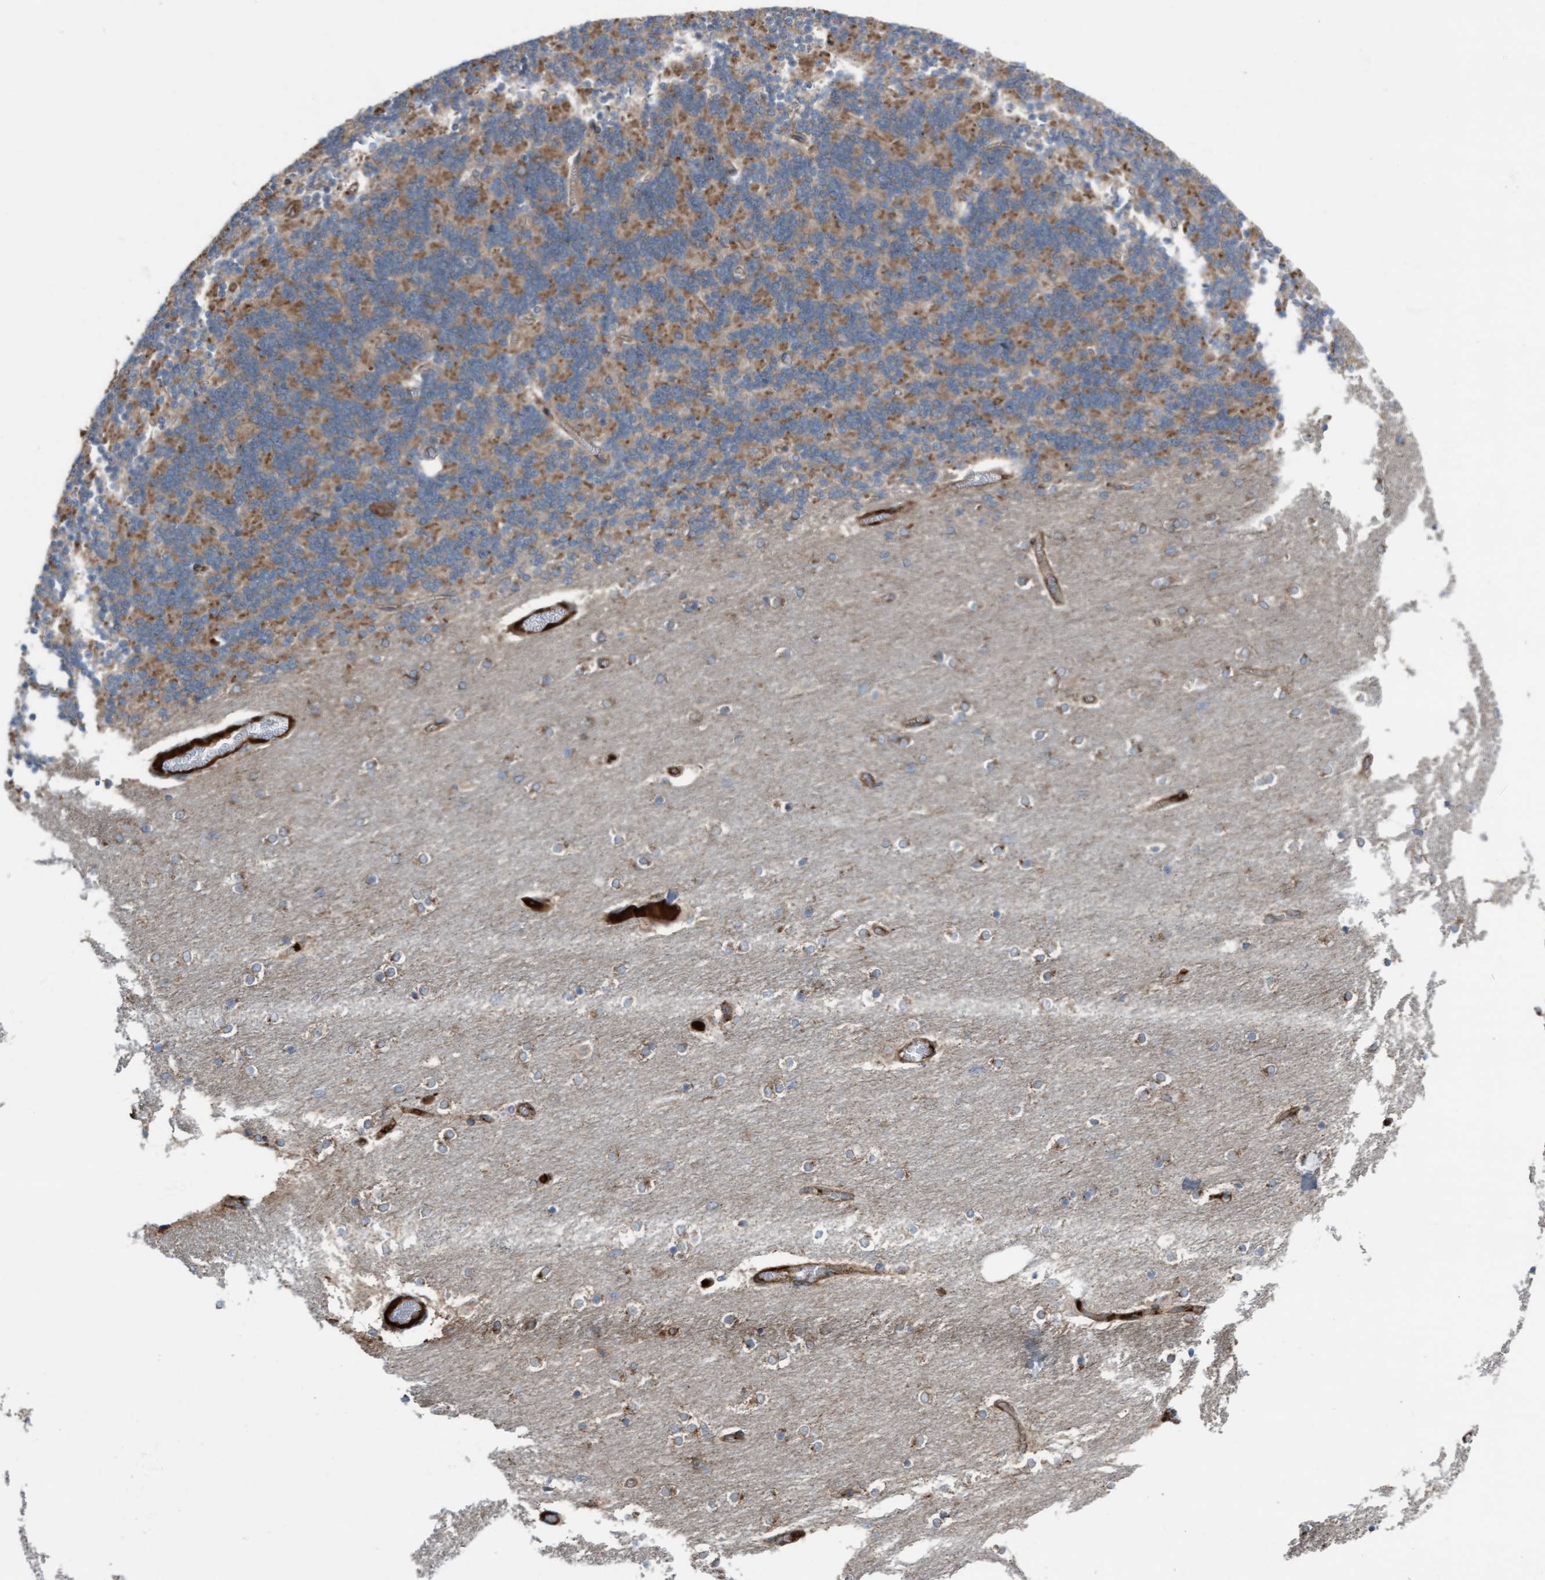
{"staining": {"intensity": "moderate", "quantity": ">75%", "location": "cytoplasmic/membranous"}, "tissue": "cerebellum", "cell_type": "Cells in granular layer", "image_type": "normal", "snomed": [{"axis": "morphology", "description": "Normal tissue, NOS"}, {"axis": "topography", "description": "Cerebellum"}], "caption": "Protein staining displays moderate cytoplasmic/membranous positivity in approximately >75% of cells in granular layer in normal cerebellum.", "gene": "RAP1GAP2", "patient": {"sex": "female", "age": 54}}